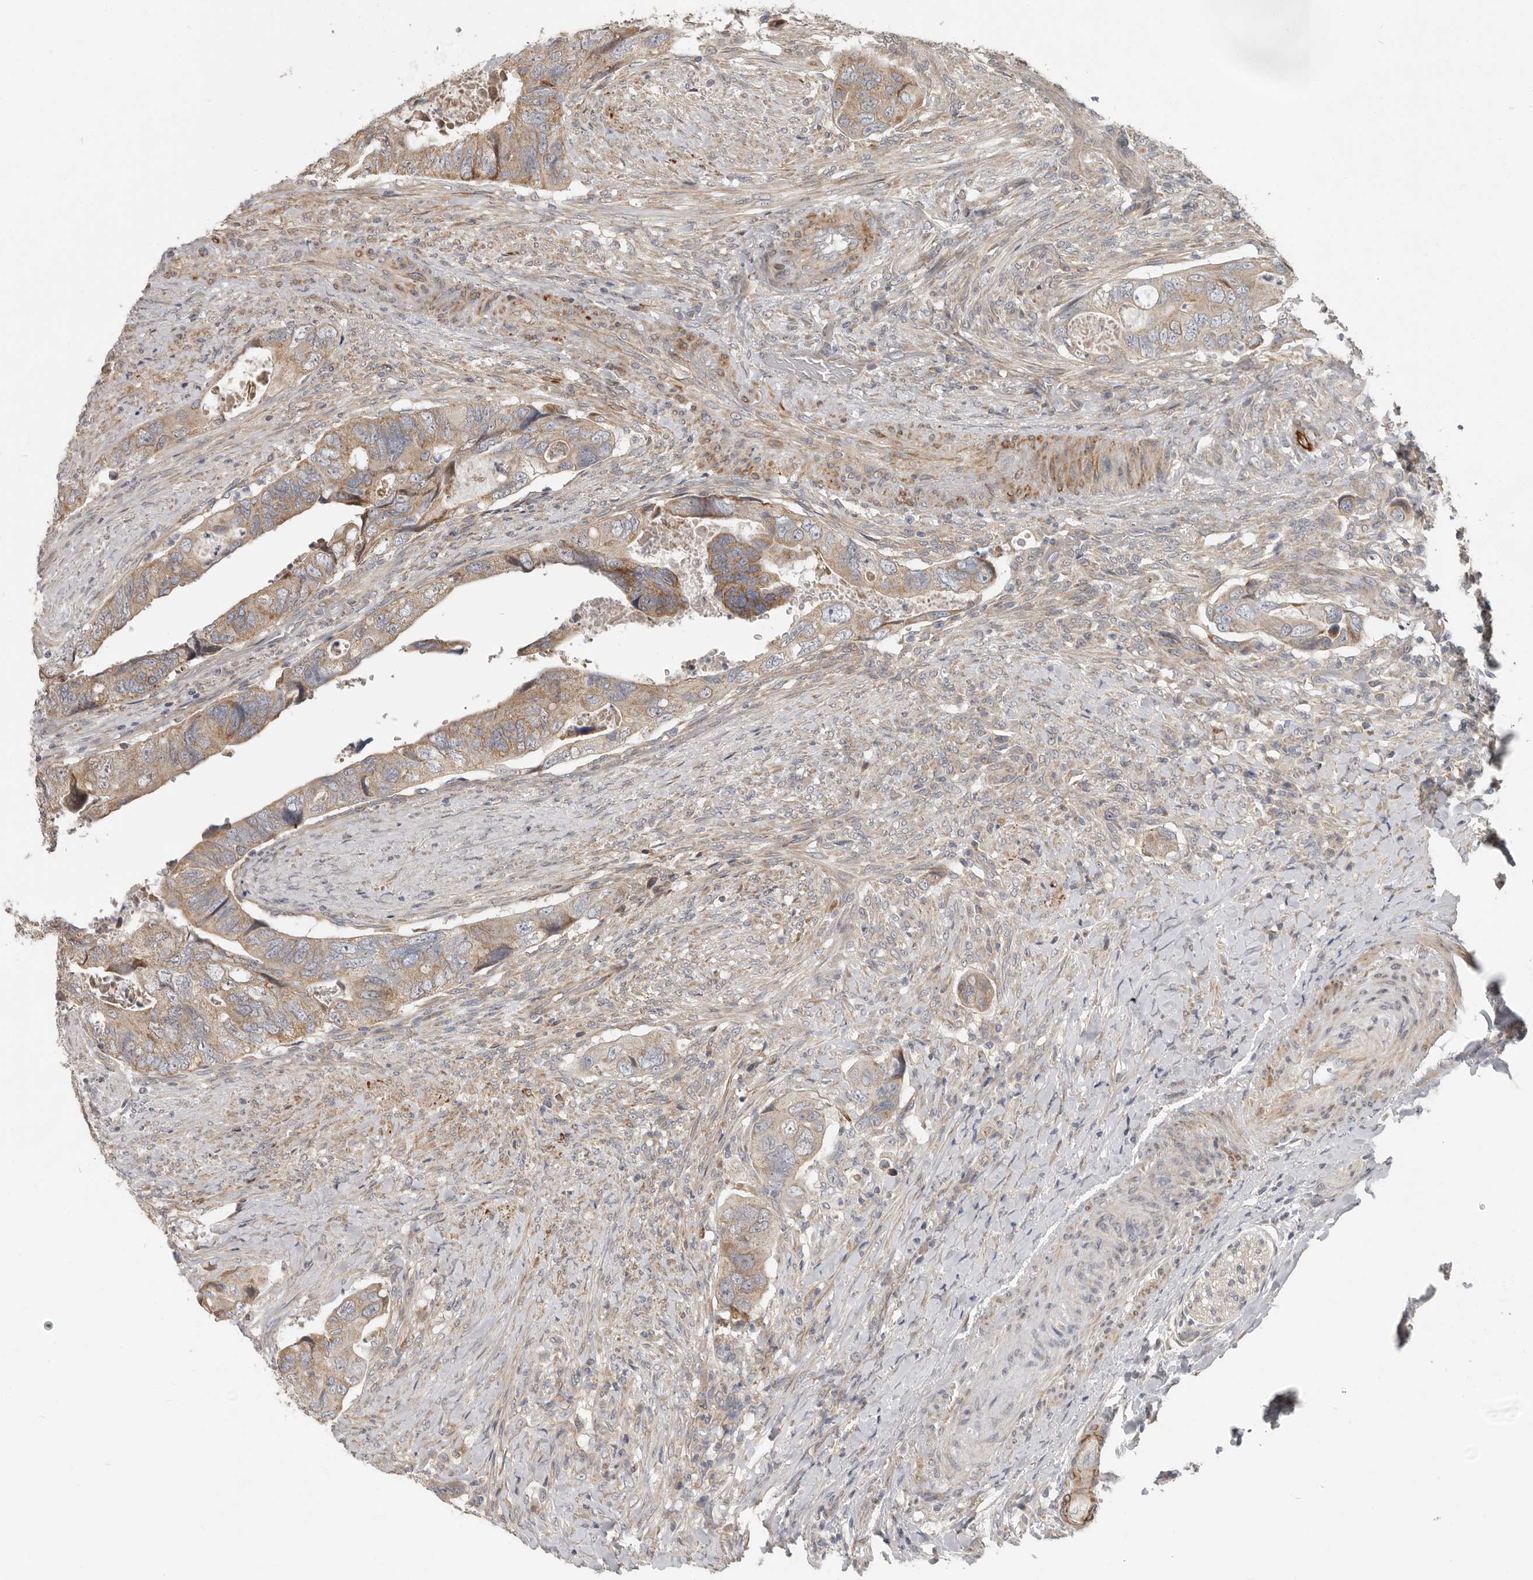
{"staining": {"intensity": "moderate", "quantity": ">75%", "location": "cytoplasmic/membranous"}, "tissue": "colorectal cancer", "cell_type": "Tumor cells", "image_type": "cancer", "snomed": [{"axis": "morphology", "description": "Adenocarcinoma, NOS"}, {"axis": "topography", "description": "Rectum"}], "caption": "This is a histology image of immunohistochemistry staining of colorectal adenocarcinoma, which shows moderate expression in the cytoplasmic/membranous of tumor cells.", "gene": "UNK", "patient": {"sex": "male", "age": 63}}